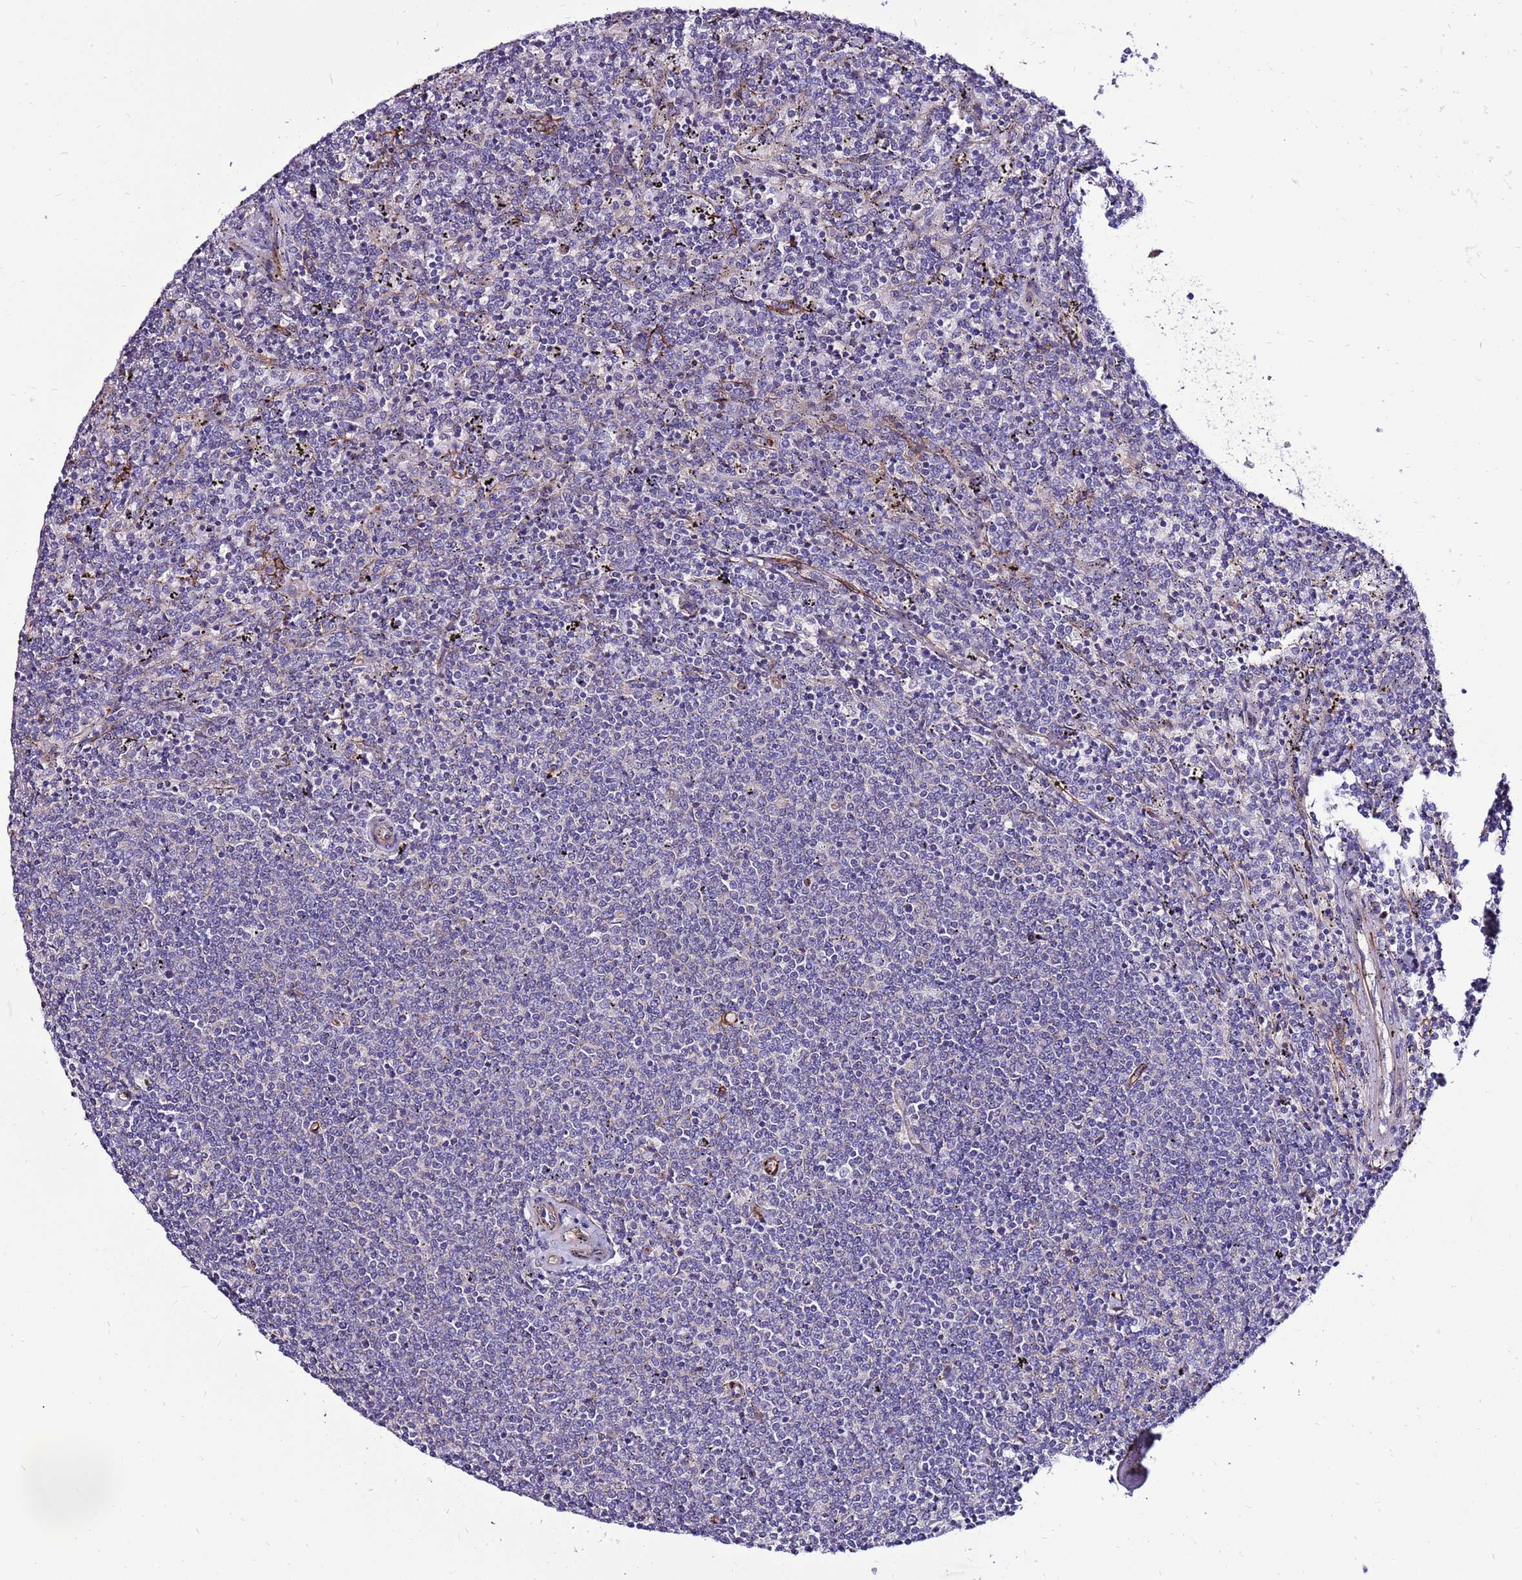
{"staining": {"intensity": "negative", "quantity": "none", "location": "none"}, "tissue": "lymphoma", "cell_type": "Tumor cells", "image_type": "cancer", "snomed": [{"axis": "morphology", "description": "Malignant lymphoma, non-Hodgkin's type, Low grade"}, {"axis": "topography", "description": "Spleen"}], "caption": "An image of malignant lymphoma, non-Hodgkin's type (low-grade) stained for a protein shows no brown staining in tumor cells.", "gene": "EI24", "patient": {"sex": "female", "age": 50}}